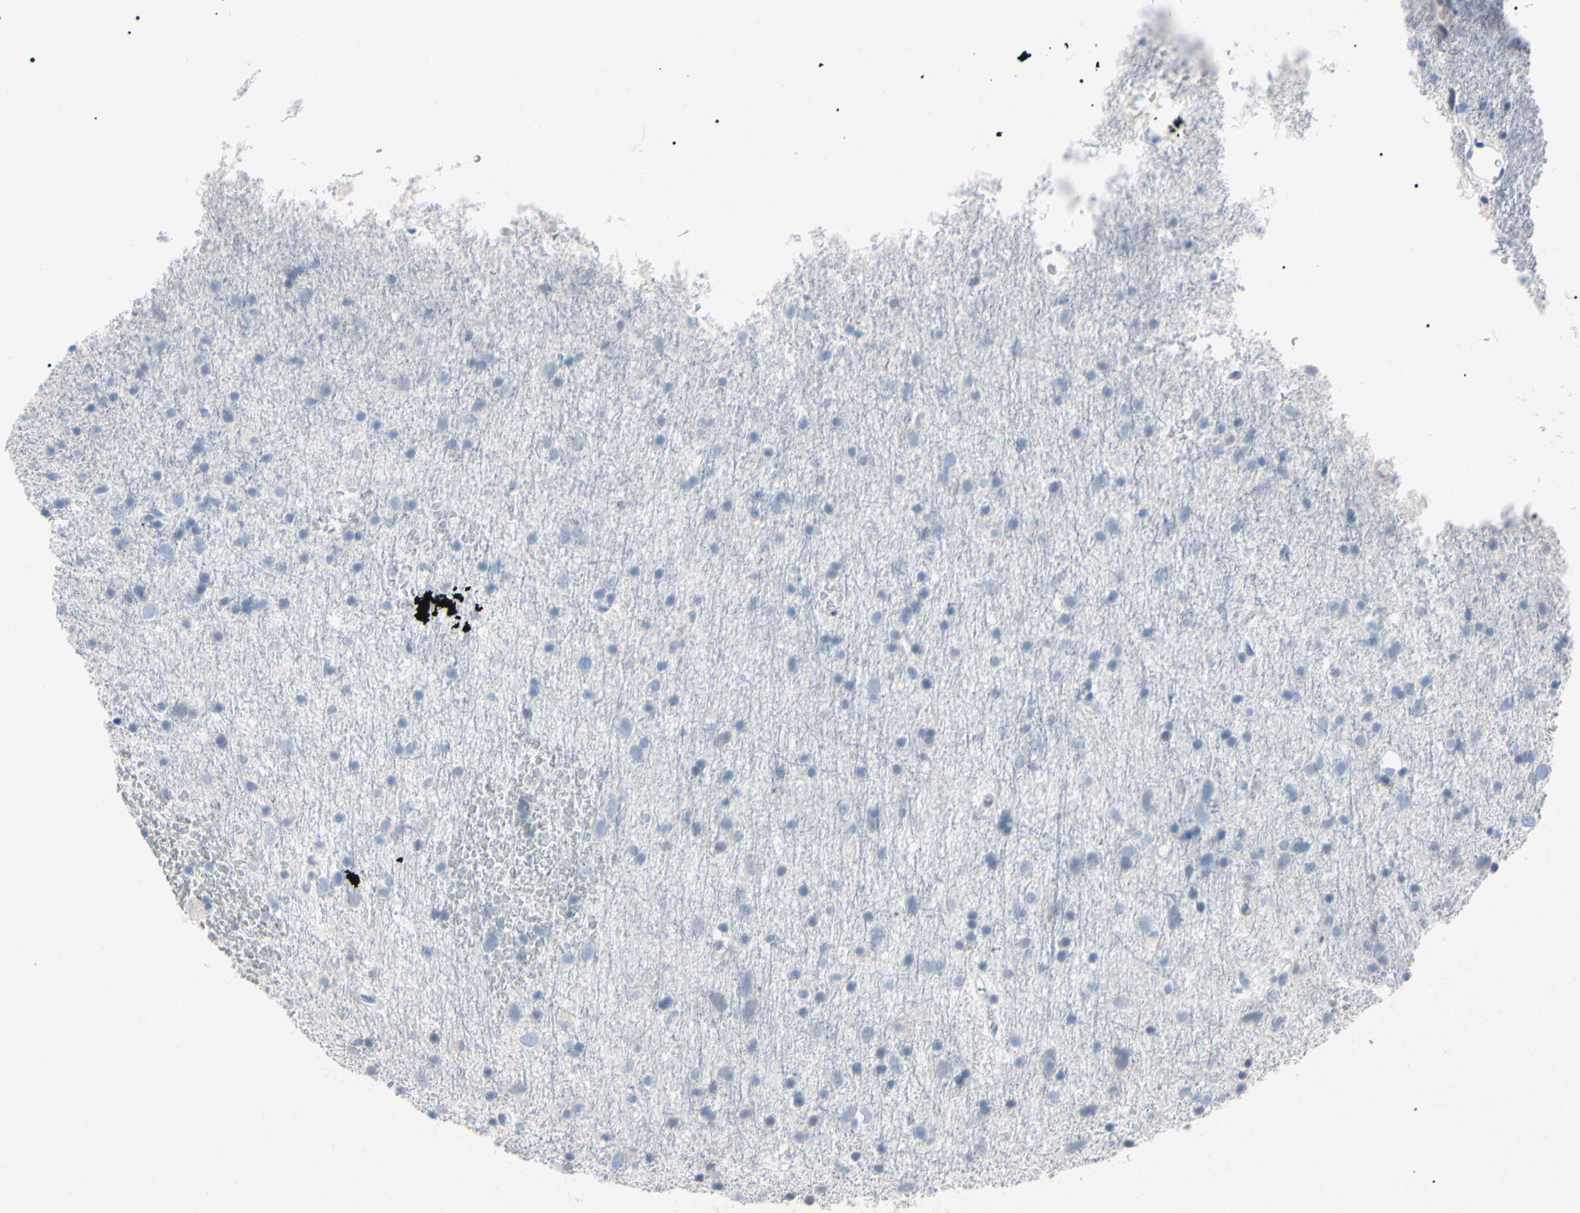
{"staining": {"intensity": "negative", "quantity": "none", "location": "none"}, "tissue": "glioma", "cell_type": "Tumor cells", "image_type": "cancer", "snomed": [{"axis": "morphology", "description": "Glioma, malignant, Low grade"}, {"axis": "topography", "description": "Brain"}], "caption": "Immunohistochemistry of glioma exhibits no expression in tumor cells.", "gene": "ELN", "patient": {"sex": "male", "age": 77}}